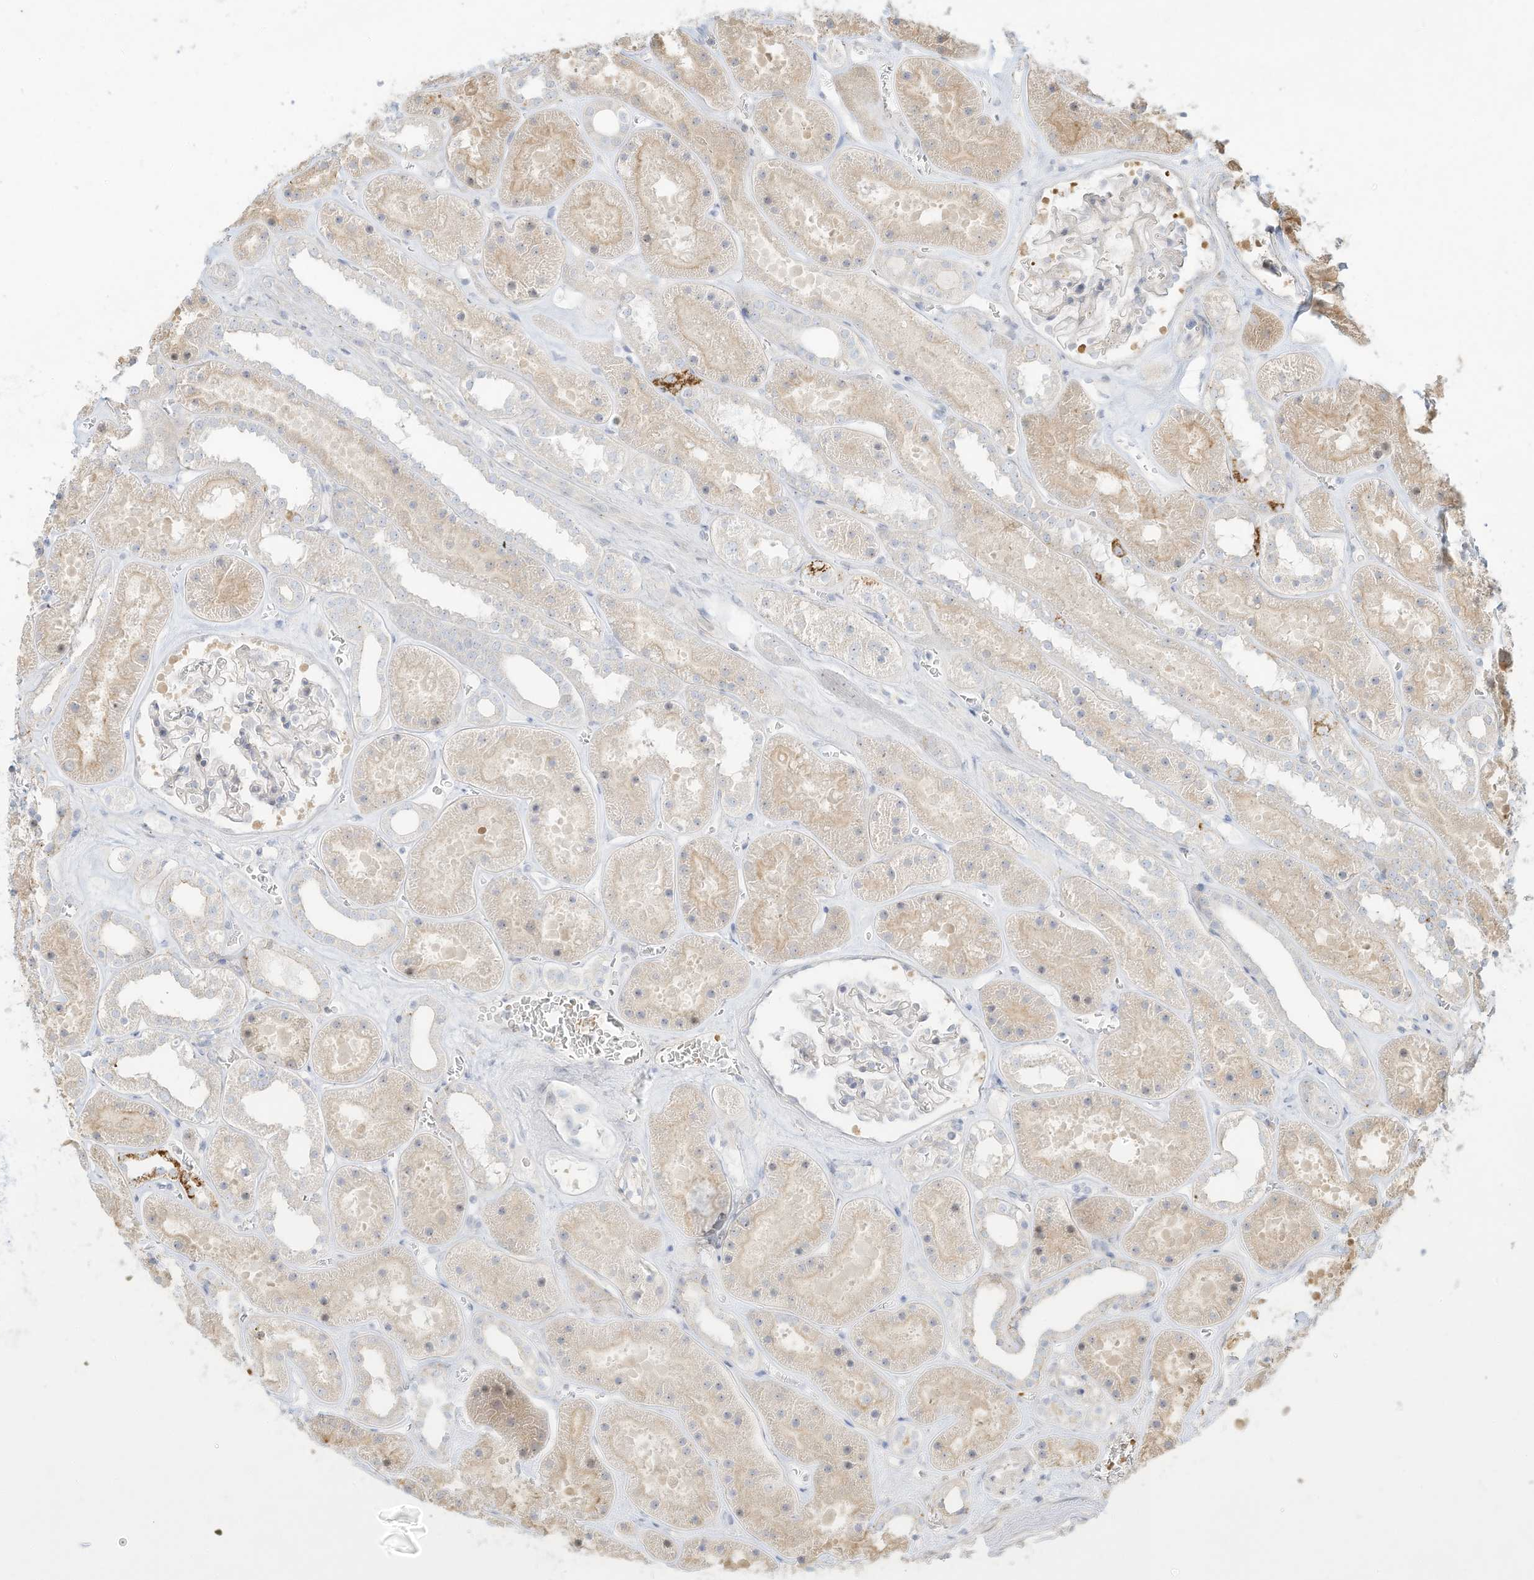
{"staining": {"intensity": "negative", "quantity": "none", "location": "none"}, "tissue": "kidney", "cell_type": "Cells in glomeruli", "image_type": "normal", "snomed": [{"axis": "morphology", "description": "Normal tissue, NOS"}, {"axis": "topography", "description": "Kidney"}], "caption": "This is a histopathology image of immunohistochemistry (IHC) staining of normal kidney, which shows no positivity in cells in glomeruli. (DAB (3,3'-diaminobenzidine) immunohistochemistry (IHC), high magnification).", "gene": "OFD1", "patient": {"sex": "female", "age": 41}}